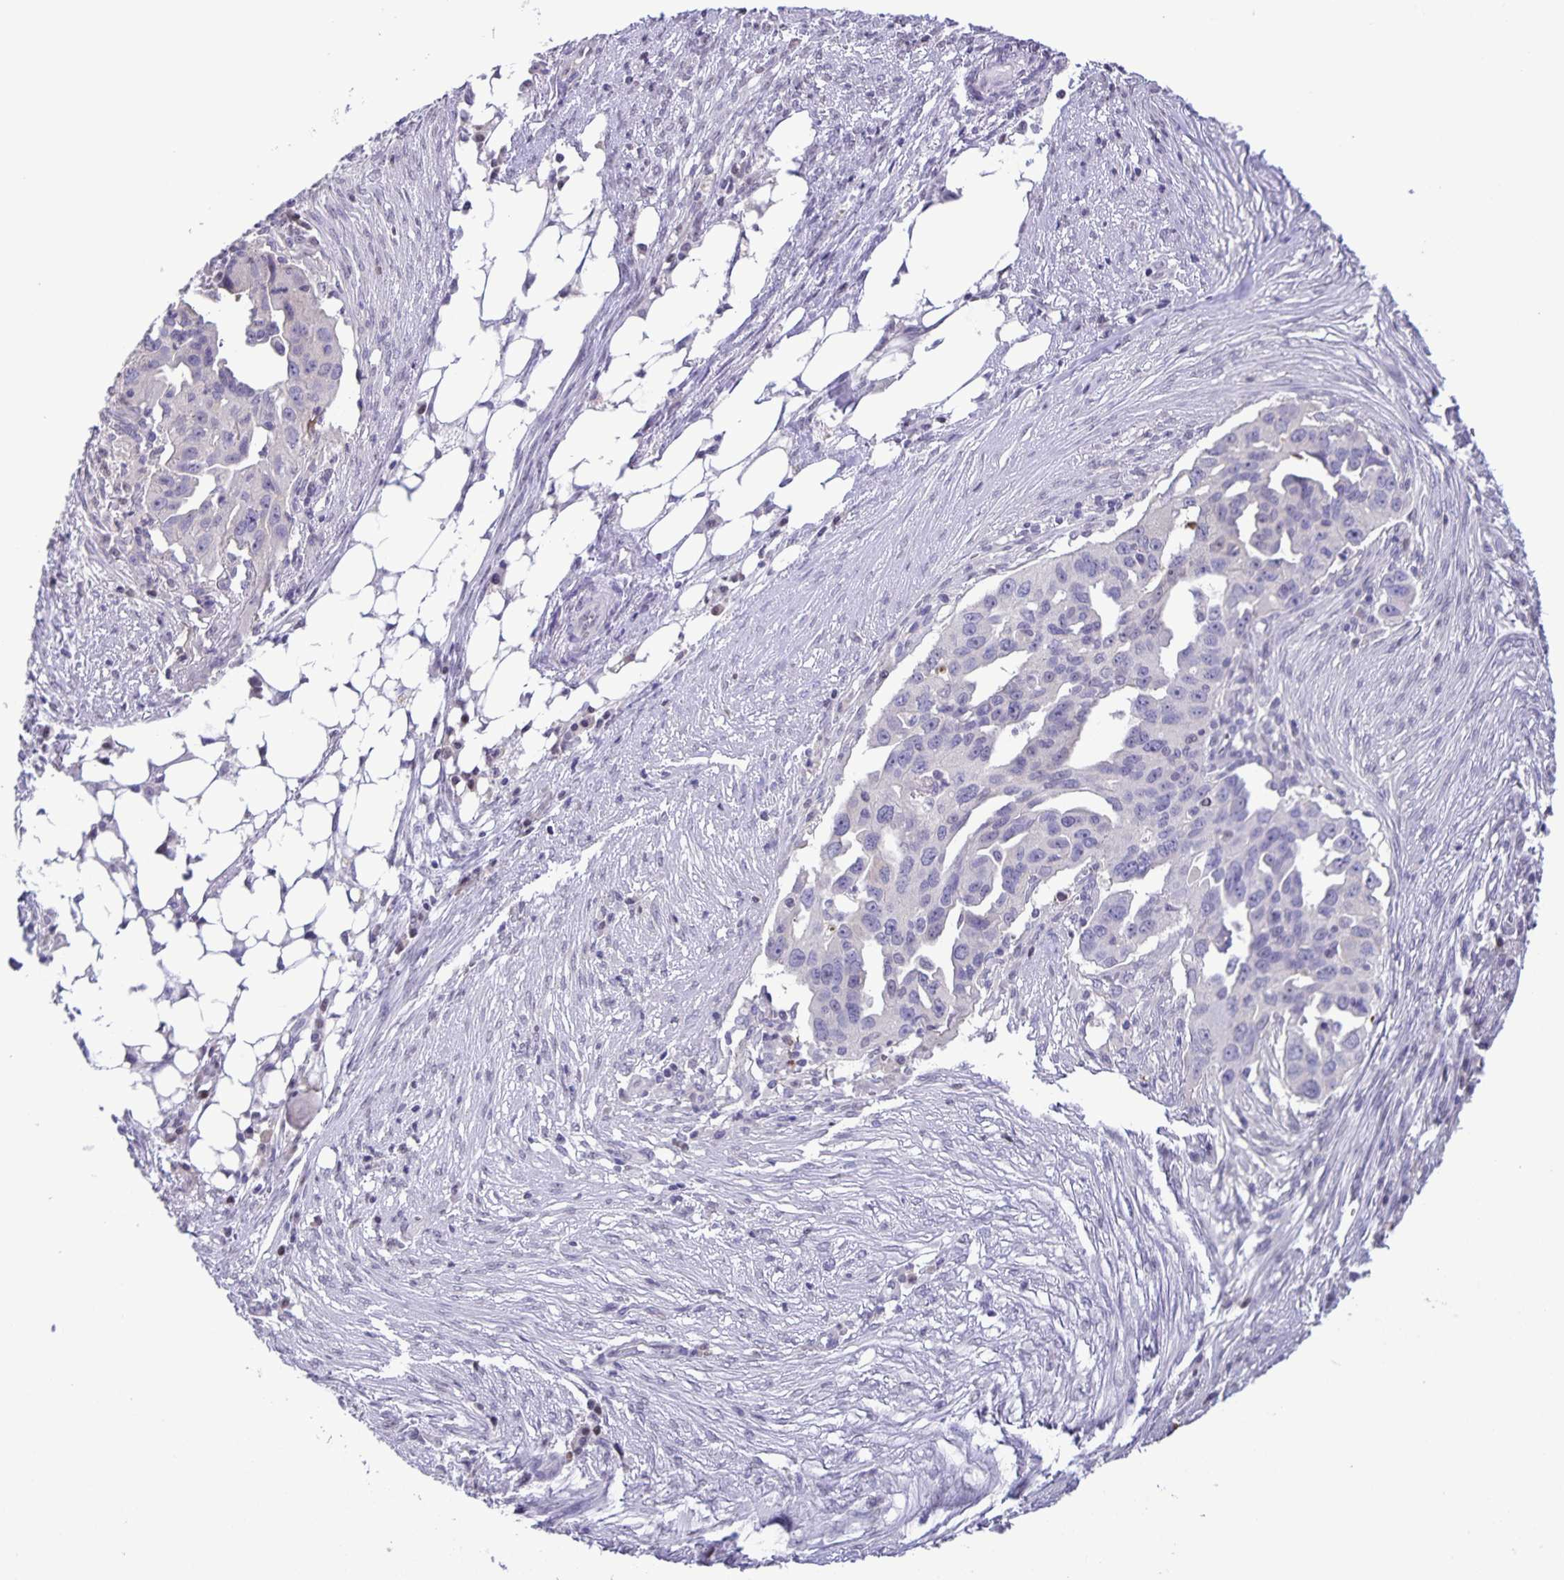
{"staining": {"intensity": "negative", "quantity": "none", "location": "none"}, "tissue": "ovarian cancer", "cell_type": "Tumor cells", "image_type": "cancer", "snomed": [{"axis": "morphology", "description": "Carcinoma, endometroid"}, {"axis": "morphology", "description": "Cystadenocarcinoma, serous, NOS"}, {"axis": "topography", "description": "Ovary"}], "caption": "Protein analysis of ovarian cancer exhibits no significant staining in tumor cells. The staining was performed using DAB to visualize the protein expression in brown, while the nuclei were stained in blue with hematoxylin (Magnification: 20x).", "gene": "ONECUT2", "patient": {"sex": "female", "age": 45}}